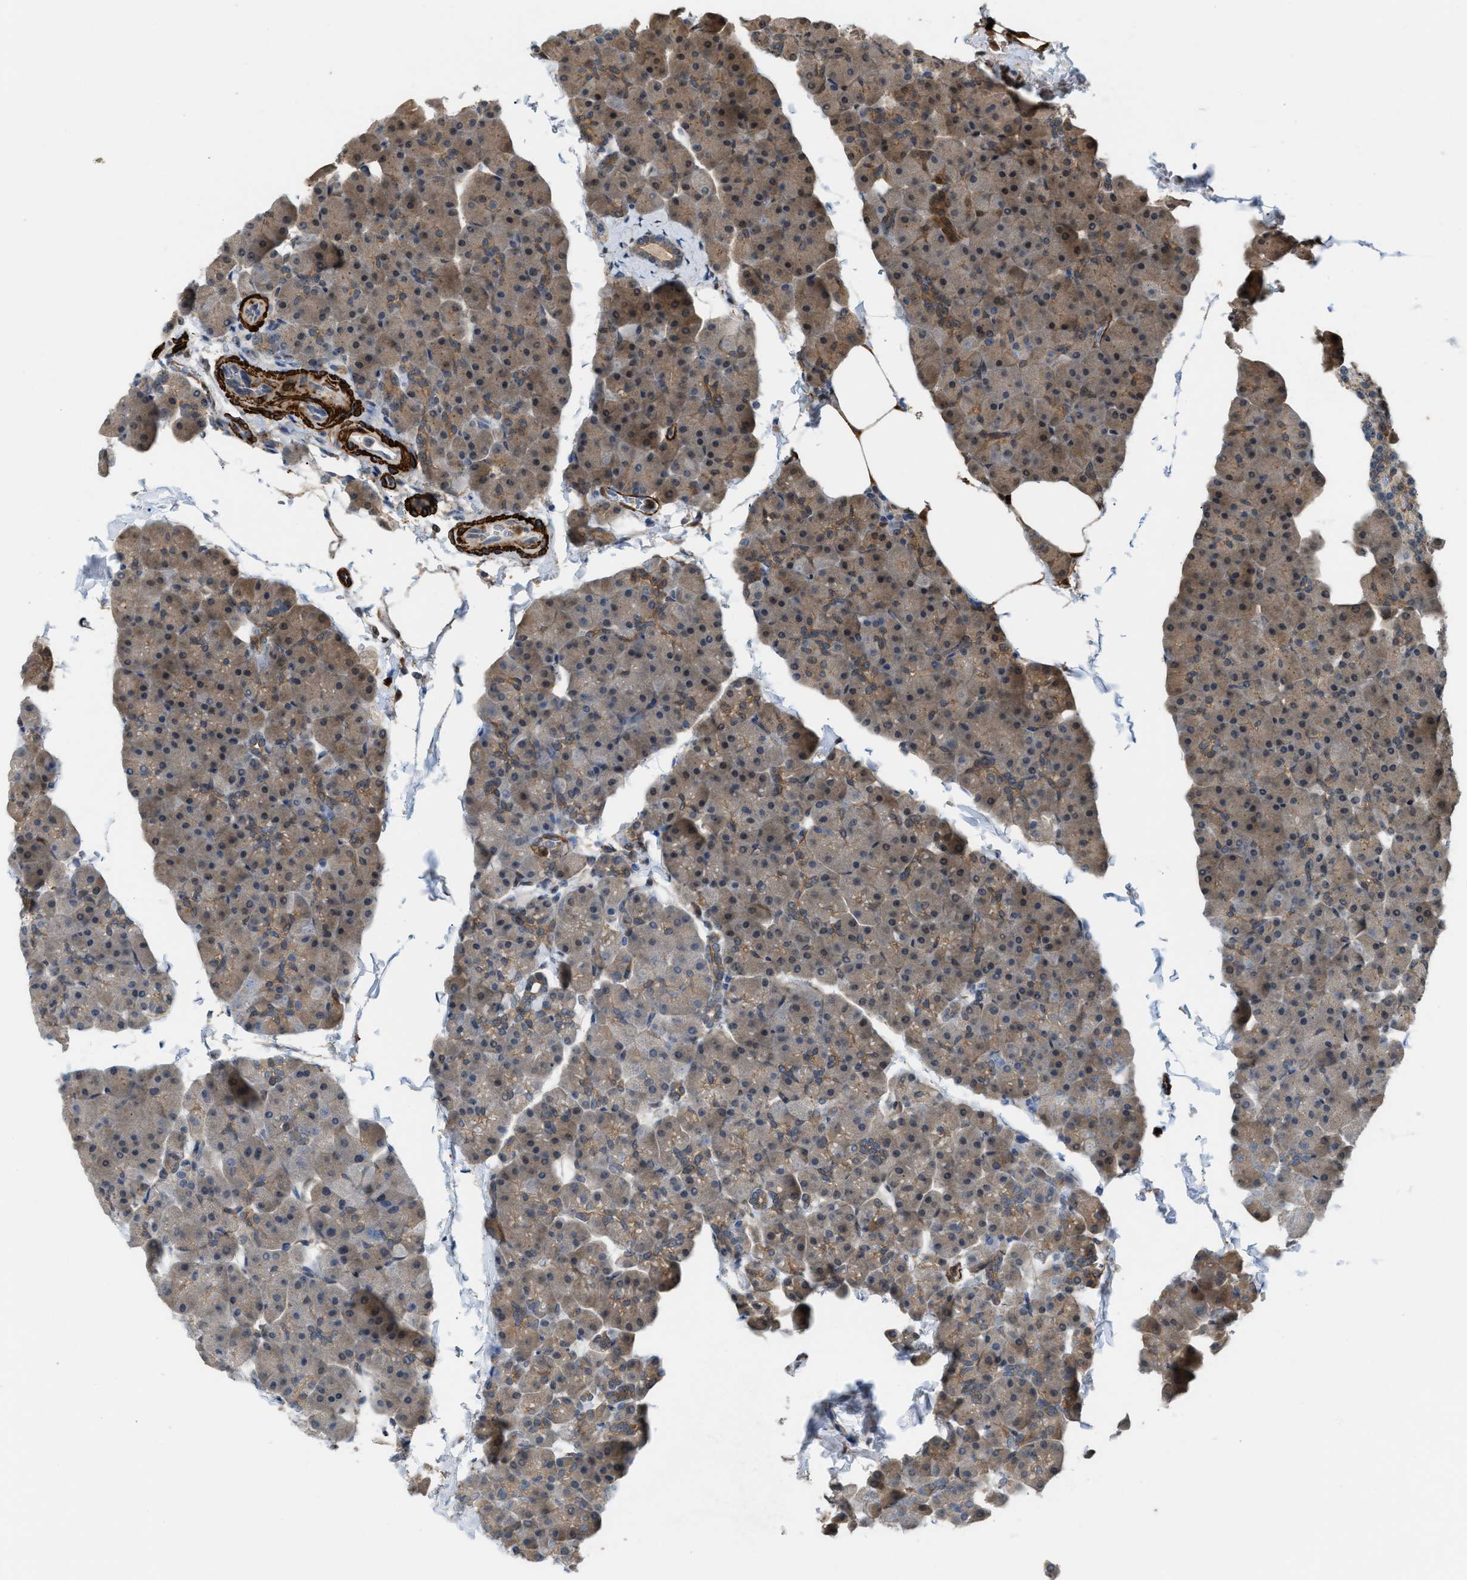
{"staining": {"intensity": "weak", "quantity": "25%-75%", "location": "cytoplasmic/membranous"}, "tissue": "pancreas", "cell_type": "Exocrine glandular cells", "image_type": "normal", "snomed": [{"axis": "morphology", "description": "Normal tissue, NOS"}, {"axis": "topography", "description": "Pancreas"}], "caption": "Immunohistochemical staining of normal pancreas reveals weak cytoplasmic/membranous protein staining in about 25%-75% of exocrine glandular cells. Immunohistochemistry (ihc) stains the protein in brown and the nuclei are stained blue.", "gene": "NQO2", "patient": {"sex": "male", "age": 35}}